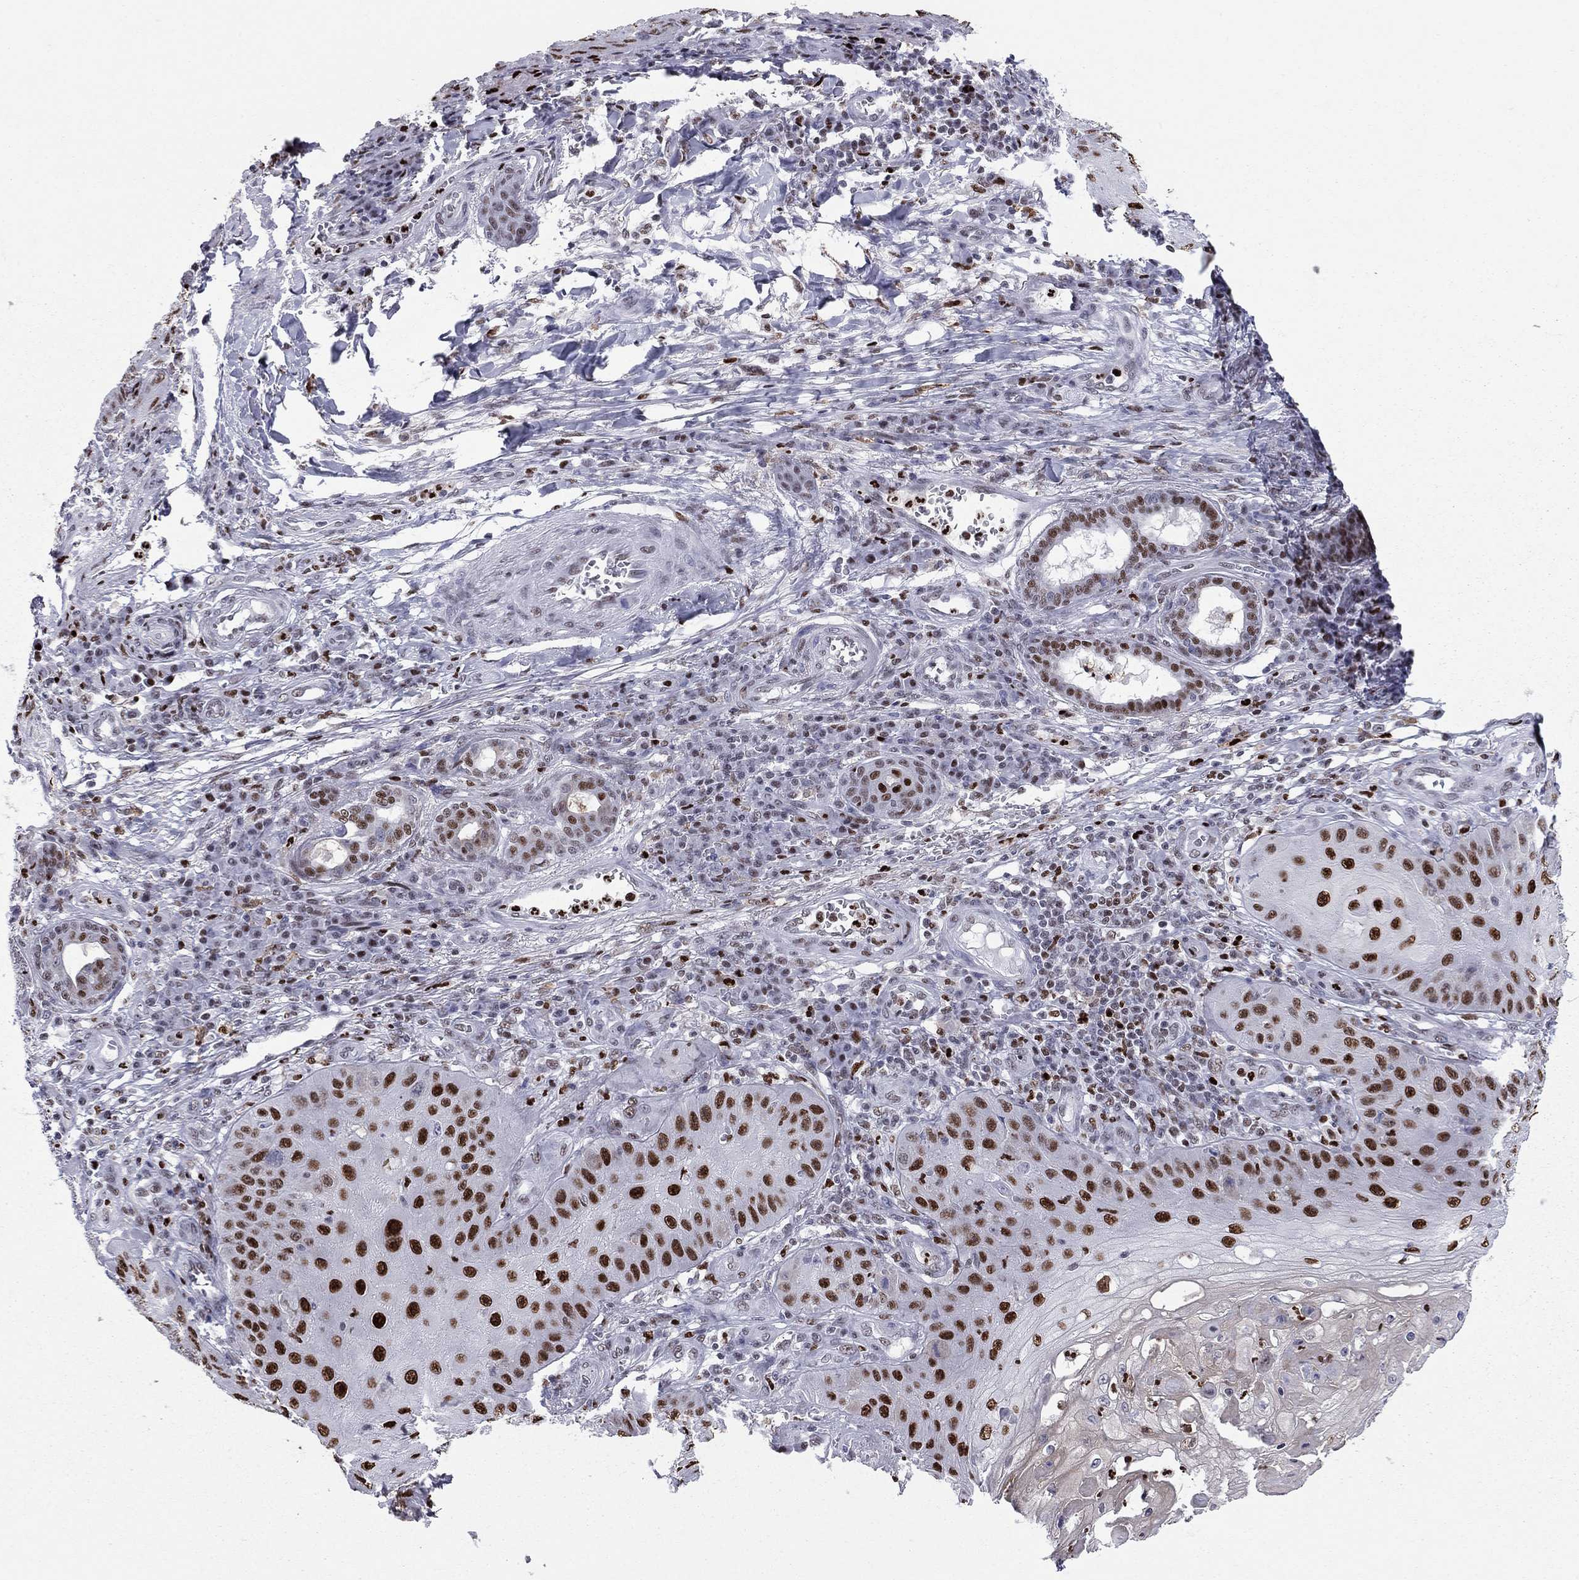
{"staining": {"intensity": "strong", "quantity": ">75%", "location": "nuclear"}, "tissue": "skin cancer", "cell_type": "Tumor cells", "image_type": "cancer", "snomed": [{"axis": "morphology", "description": "Squamous cell carcinoma, NOS"}, {"axis": "topography", "description": "Skin"}], "caption": "Approximately >75% of tumor cells in human squamous cell carcinoma (skin) show strong nuclear protein positivity as visualized by brown immunohistochemical staining.", "gene": "PCGF3", "patient": {"sex": "male", "age": 70}}